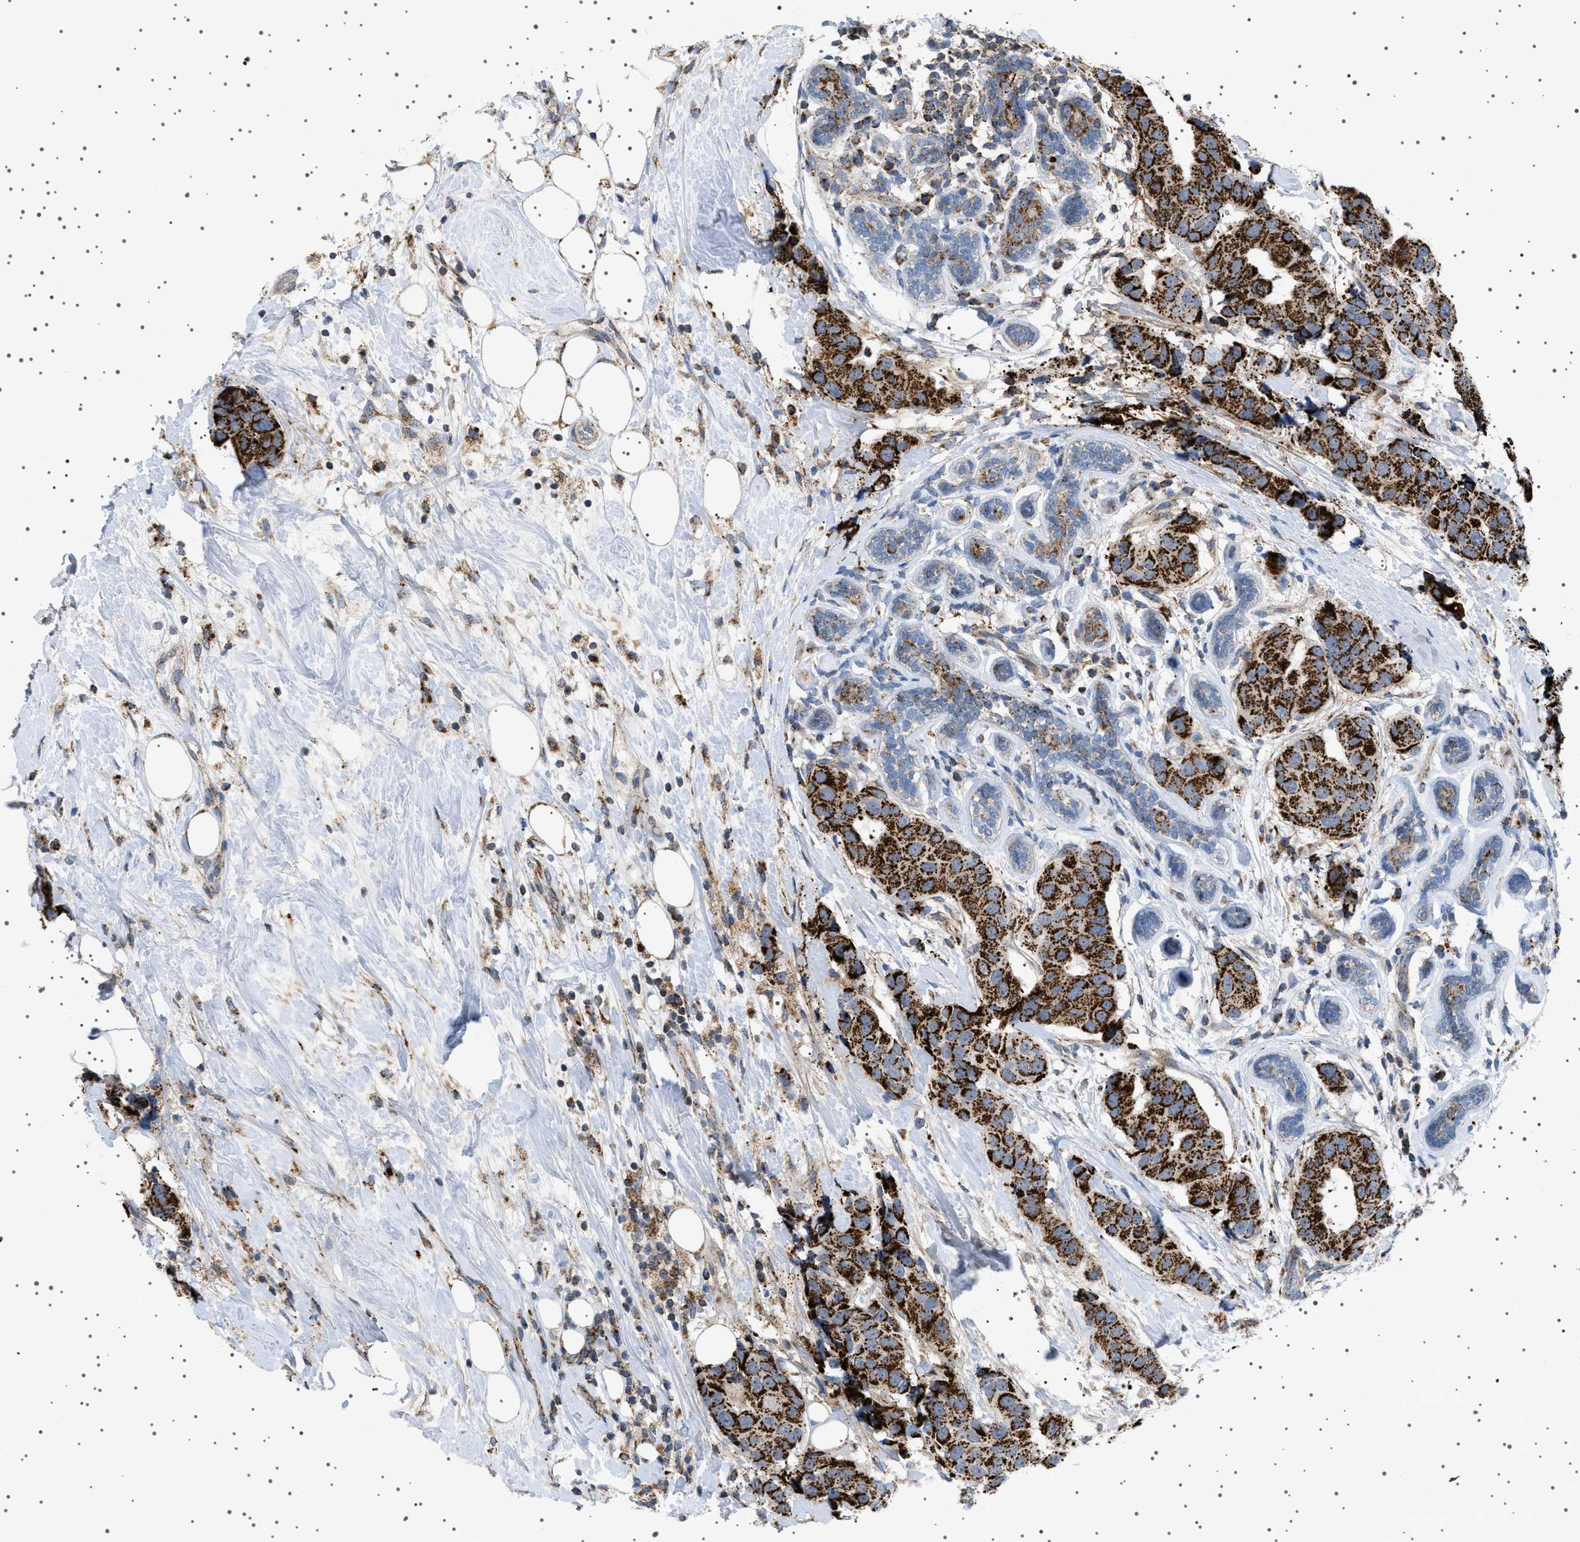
{"staining": {"intensity": "strong", "quantity": ">75%", "location": "cytoplasmic/membranous"}, "tissue": "breast cancer", "cell_type": "Tumor cells", "image_type": "cancer", "snomed": [{"axis": "morphology", "description": "Normal tissue, NOS"}, {"axis": "morphology", "description": "Duct carcinoma"}, {"axis": "topography", "description": "Breast"}], "caption": "Immunohistochemical staining of invasive ductal carcinoma (breast) exhibits strong cytoplasmic/membranous protein expression in approximately >75% of tumor cells. The protein is stained brown, and the nuclei are stained in blue (DAB IHC with brightfield microscopy, high magnification).", "gene": "UBXN8", "patient": {"sex": "female", "age": 39}}